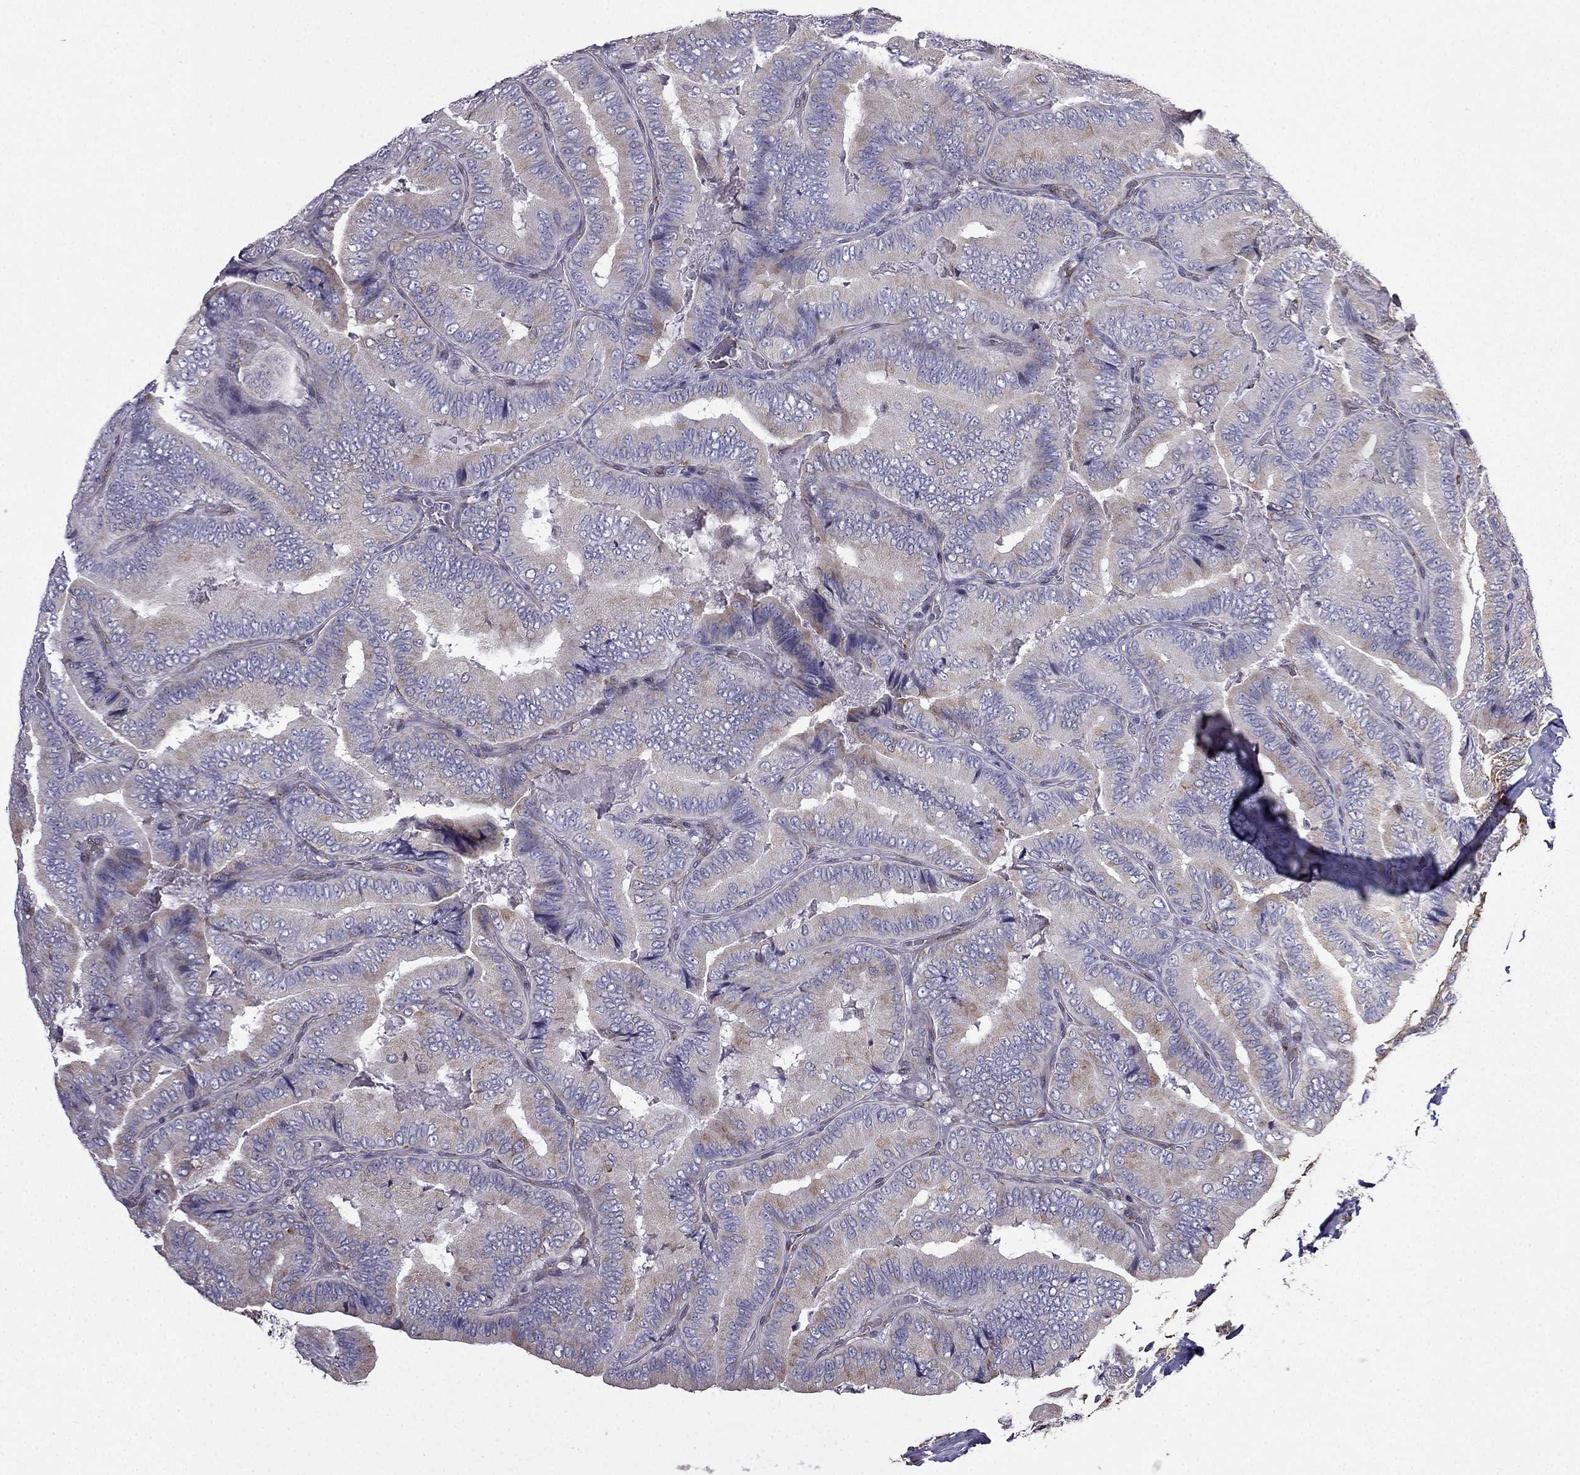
{"staining": {"intensity": "negative", "quantity": "none", "location": "none"}, "tissue": "thyroid cancer", "cell_type": "Tumor cells", "image_type": "cancer", "snomed": [{"axis": "morphology", "description": "Papillary adenocarcinoma, NOS"}, {"axis": "topography", "description": "Thyroid gland"}], "caption": "Micrograph shows no significant protein staining in tumor cells of papillary adenocarcinoma (thyroid).", "gene": "IKBIP", "patient": {"sex": "male", "age": 61}}